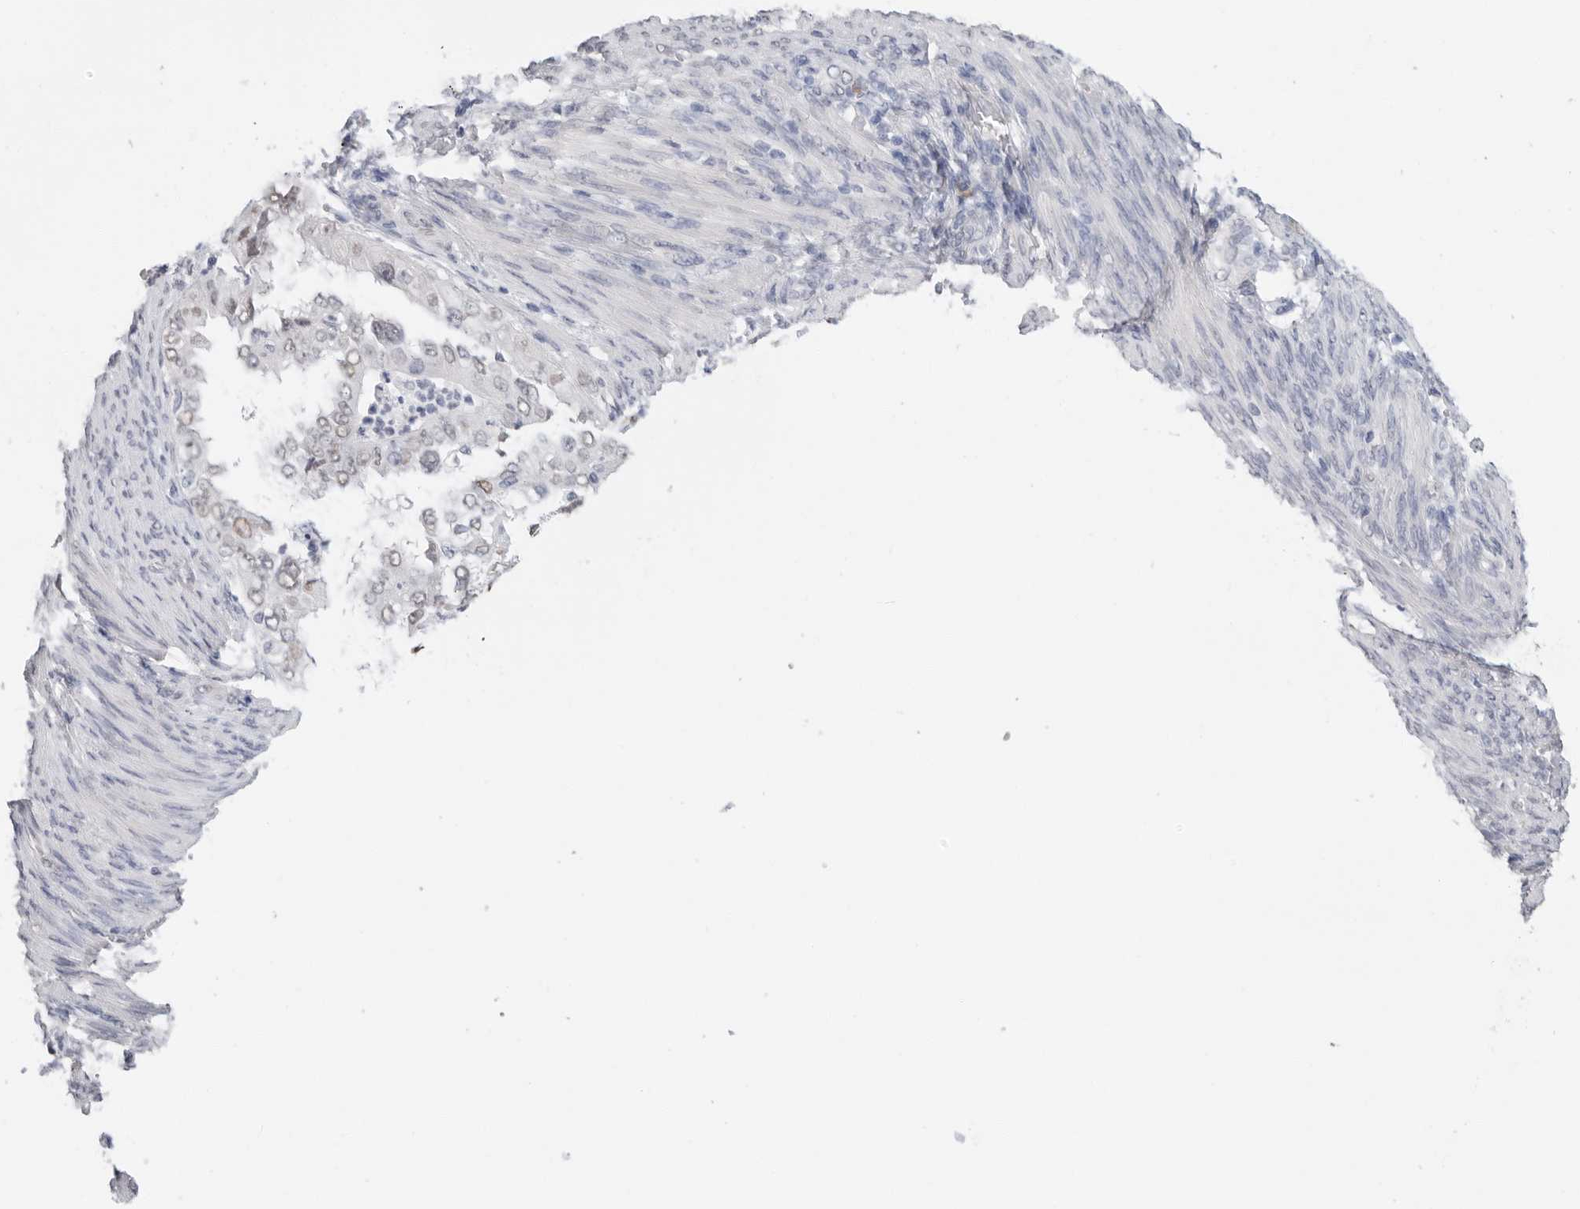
{"staining": {"intensity": "weak", "quantity": "25%-75%", "location": "nuclear"}, "tissue": "endometrial cancer", "cell_type": "Tumor cells", "image_type": "cancer", "snomed": [{"axis": "morphology", "description": "Adenocarcinoma, NOS"}, {"axis": "topography", "description": "Endometrium"}], "caption": "Approximately 25%-75% of tumor cells in human endometrial adenocarcinoma reveal weak nuclear protein expression as visualized by brown immunohistochemical staining.", "gene": "ARHGEF10", "patient": {"sex": "female", "age": 85}}